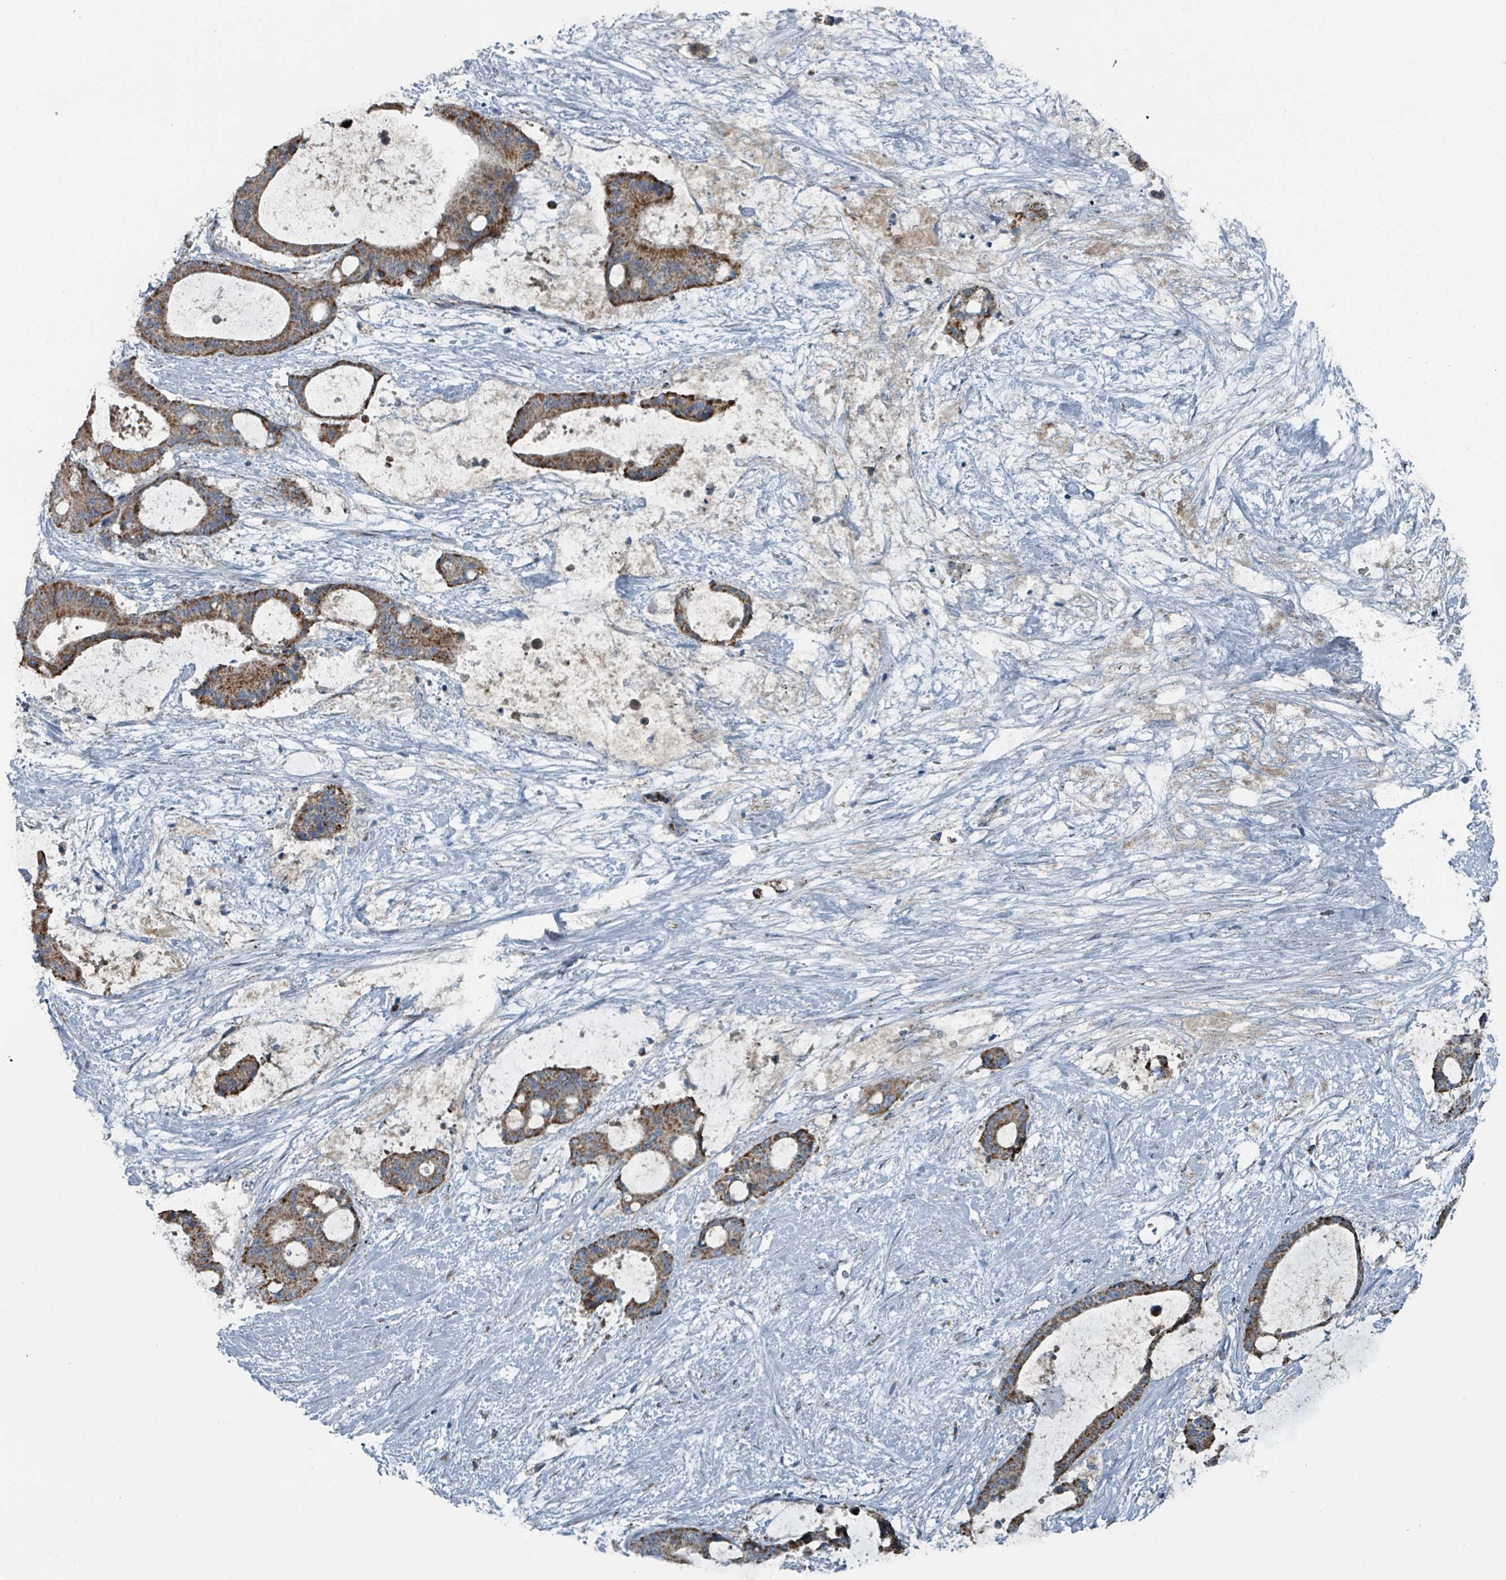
{"staining": {"intensity": "moderate", "quantity": ">75%", "location": "cytoplasmic/membranous"}, "tissue": "liver cancer", "cell_type": "Tumor cells", "image_type": "cancer", "snomed": [{"axis": "morphology", "description": "Normal tissue, NOS"}, {"axis": "morphology", "description": "Cholangiocarcinoma"}, {"axis": "topography", "description": "Liver"}, {"axis": "topography", "description": "Peripheral nerve tissue"}], "caption": "Brown immunohistochemical staining in human cholangiocarcinoma (liver) shows moderate cytoplasmic/membranous positivity in approximately >75% of tumor cells.", "gene": "ABHD18", "patient": {"sex": "female", "age": 73}}